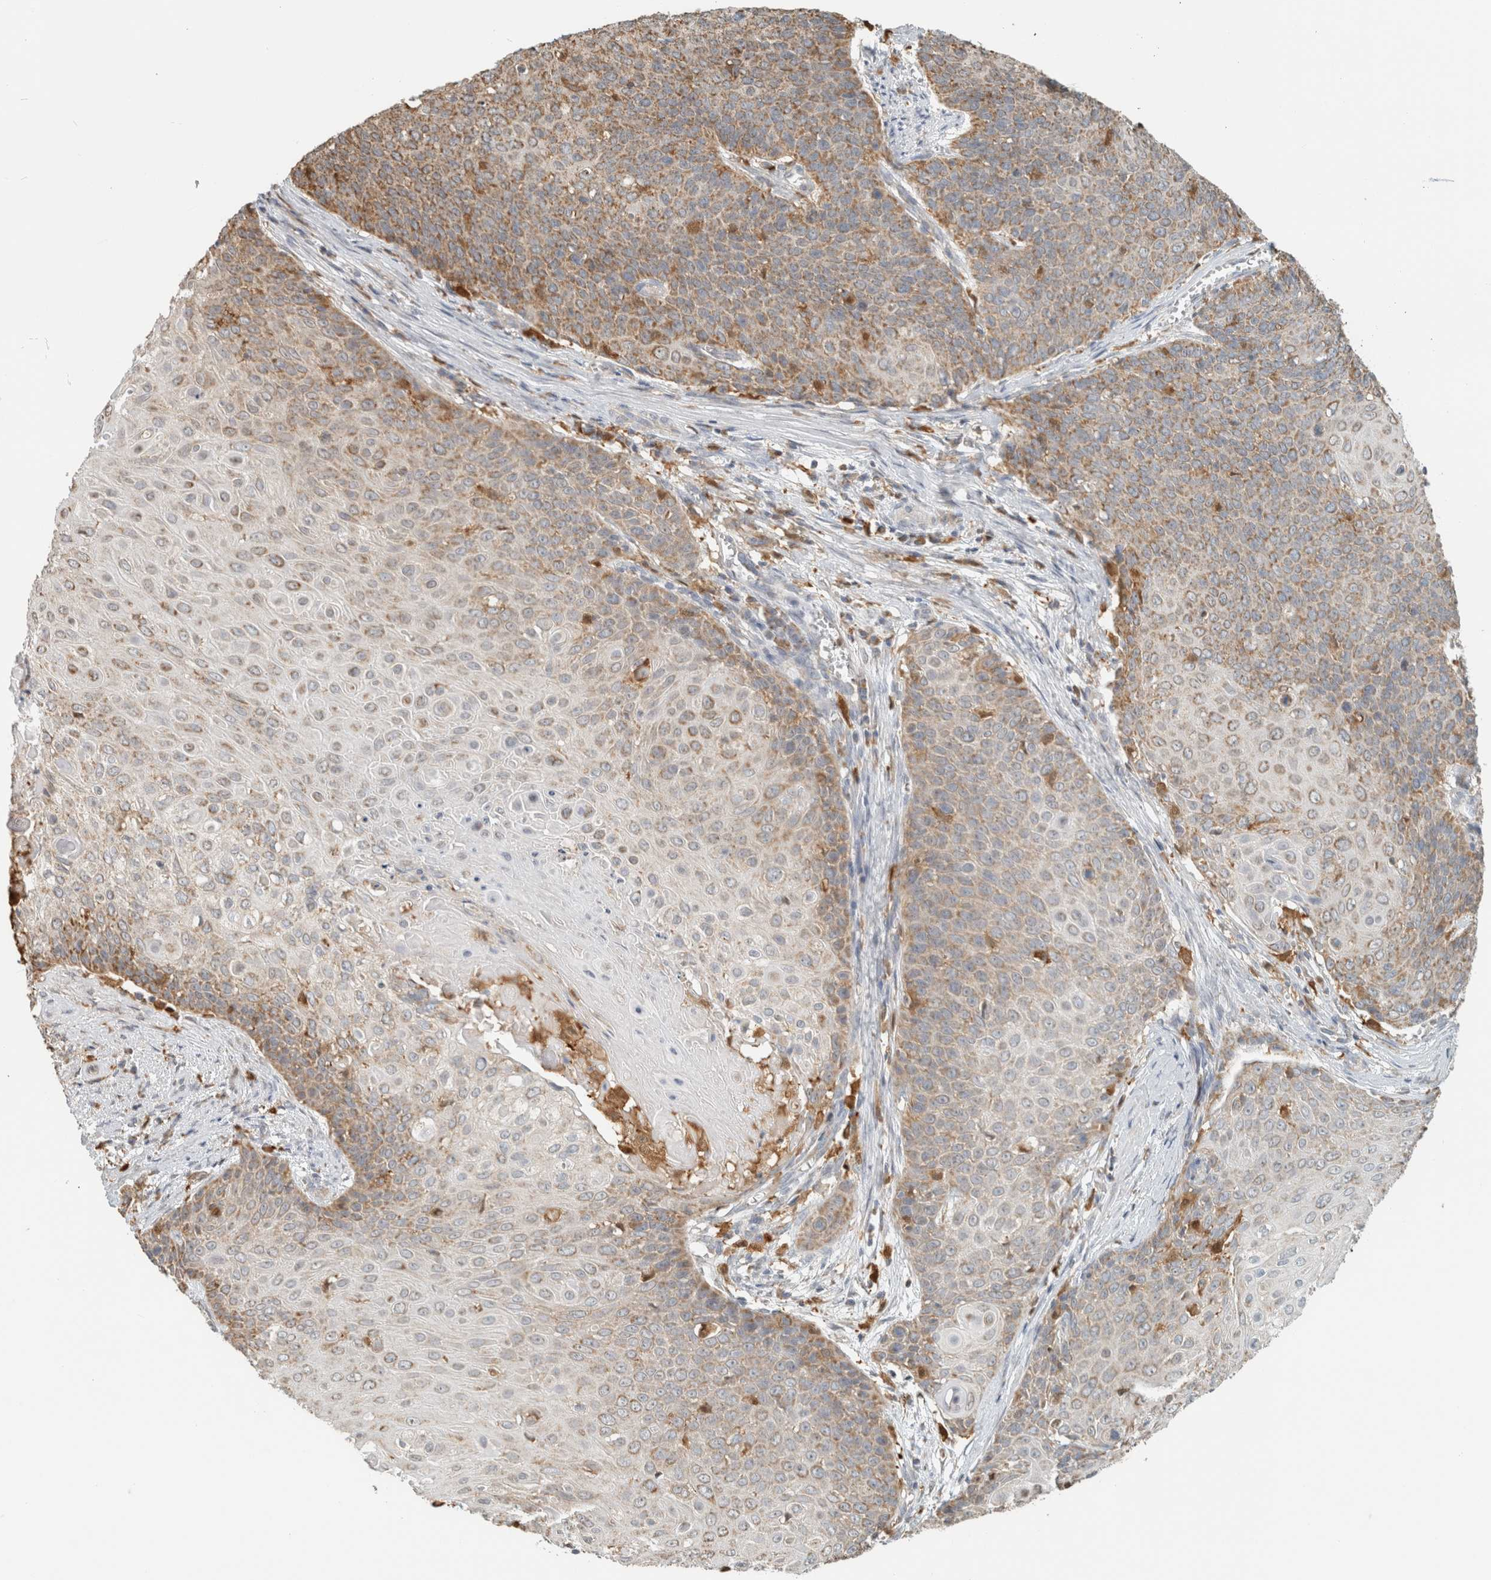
{"staining": {"intensity": "moderate", "quantity": "25%-75%", "location": "cytoplasmic/membranous"}, "tissue": "cervical cancer", "cell_type": "Tumor cells", "image_type": "cancer", "snomed": [{"axis": "morphology", "description": "Squamous cell carcinoma, NOS"}, {"axis": "topography", "description": "Cervix"}], "caption": "Human cervical squamous cell carcinoma stained with a protein marker displays moderate staining in tumor cells.", "gene": "CAPG", "patient": {"sex": "female", "age": 39}}